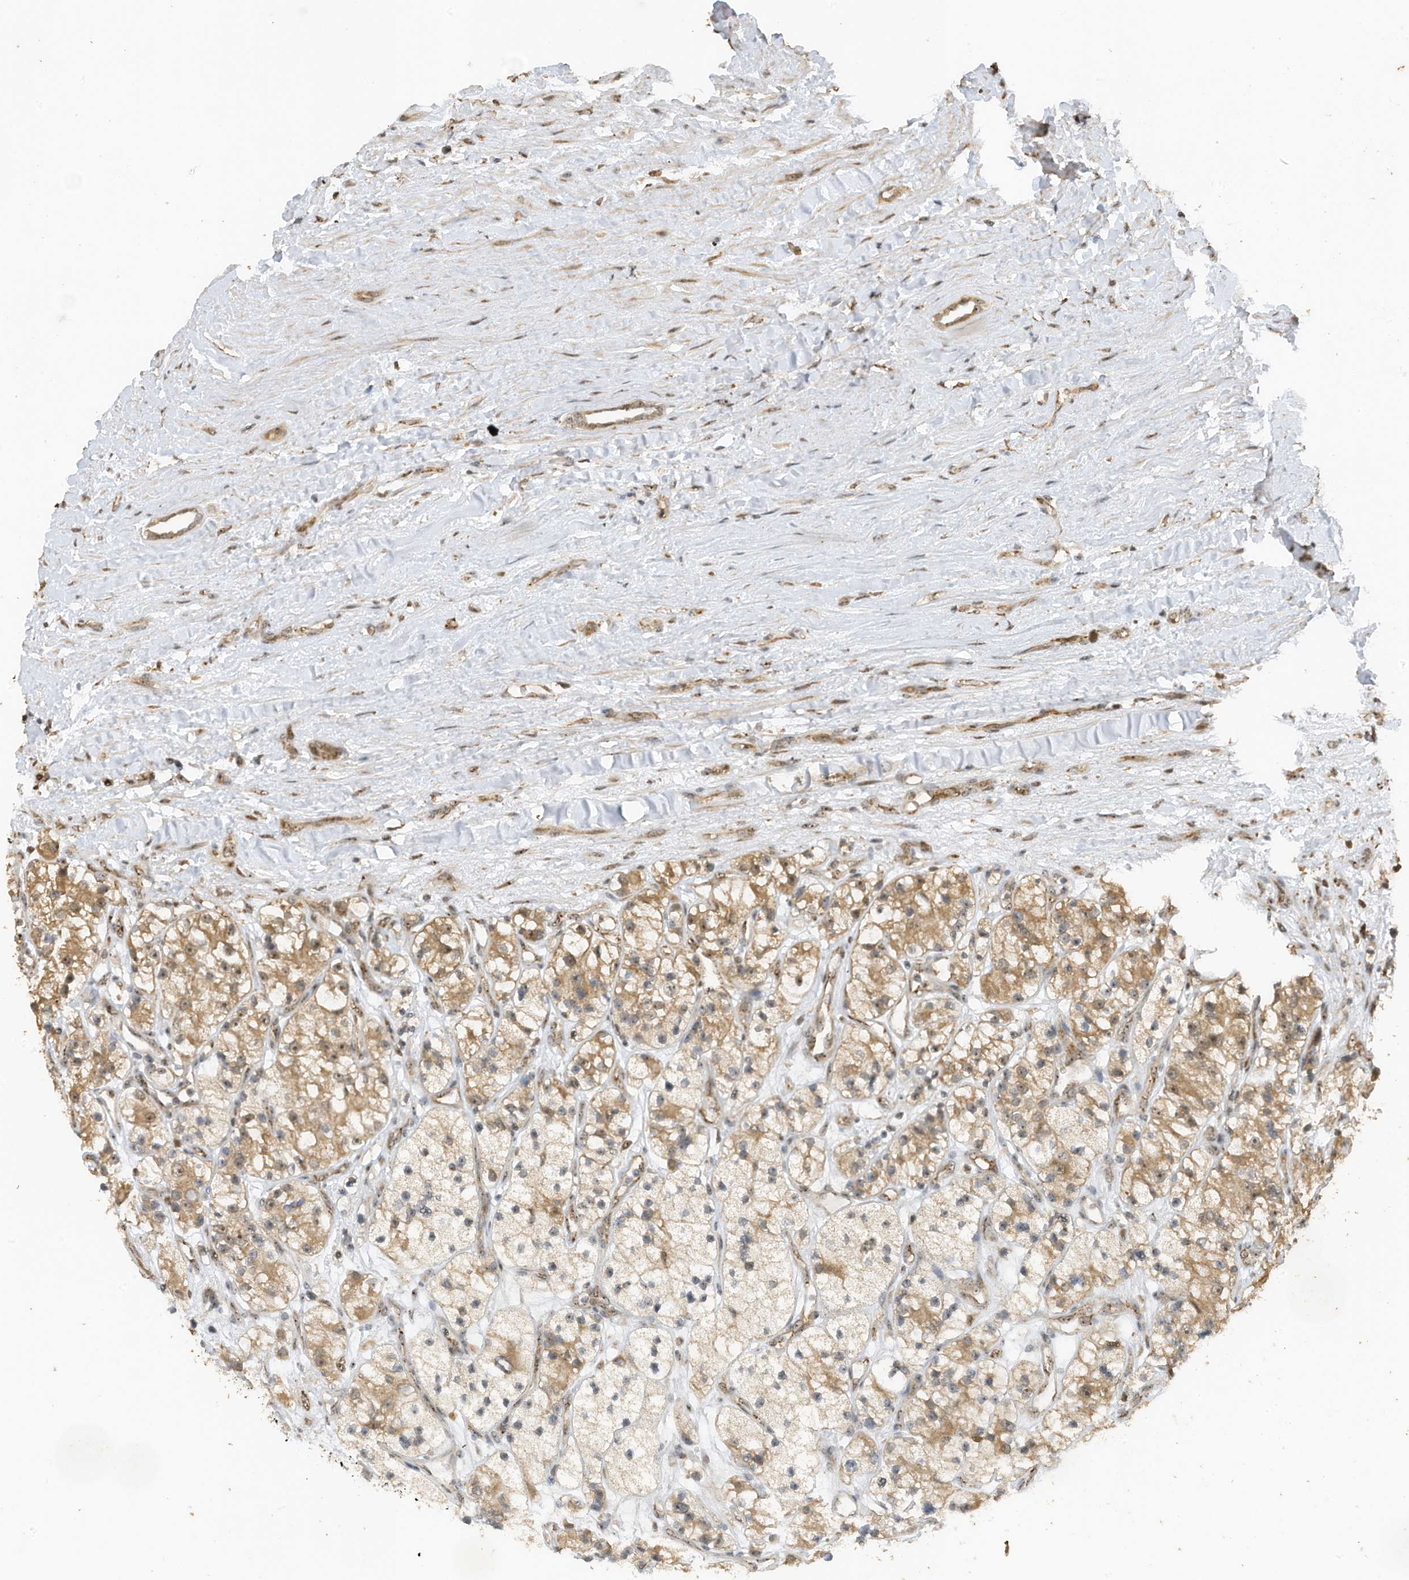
{"staining": {"intensity": "moderate", "quantity": ">75%", "location": "cytoplasmic/membranous"}, "tissue": "renal cancer", "cell_type": "Tumor cells", "image_type": "cancer", "snomed": [{"axis": "morphology", "description": "Adenocarcinoma, NOS"}, {"axis": "topography", "description": "Kidney"}], "caption": "DAB (3,3'-diaminobenzidine) immunohistochemical staining of renal adenocarcinoma exhibits moderate cytoplasmic/membranous protein positivity in about >75% of tumor cells. Using DAB (brown) and hematoxylin (blue) stains, captured at high magnification using brightfield microscopy.", "gene": "ERLEC1", "patient": {"sex": "female", "age": 57}}